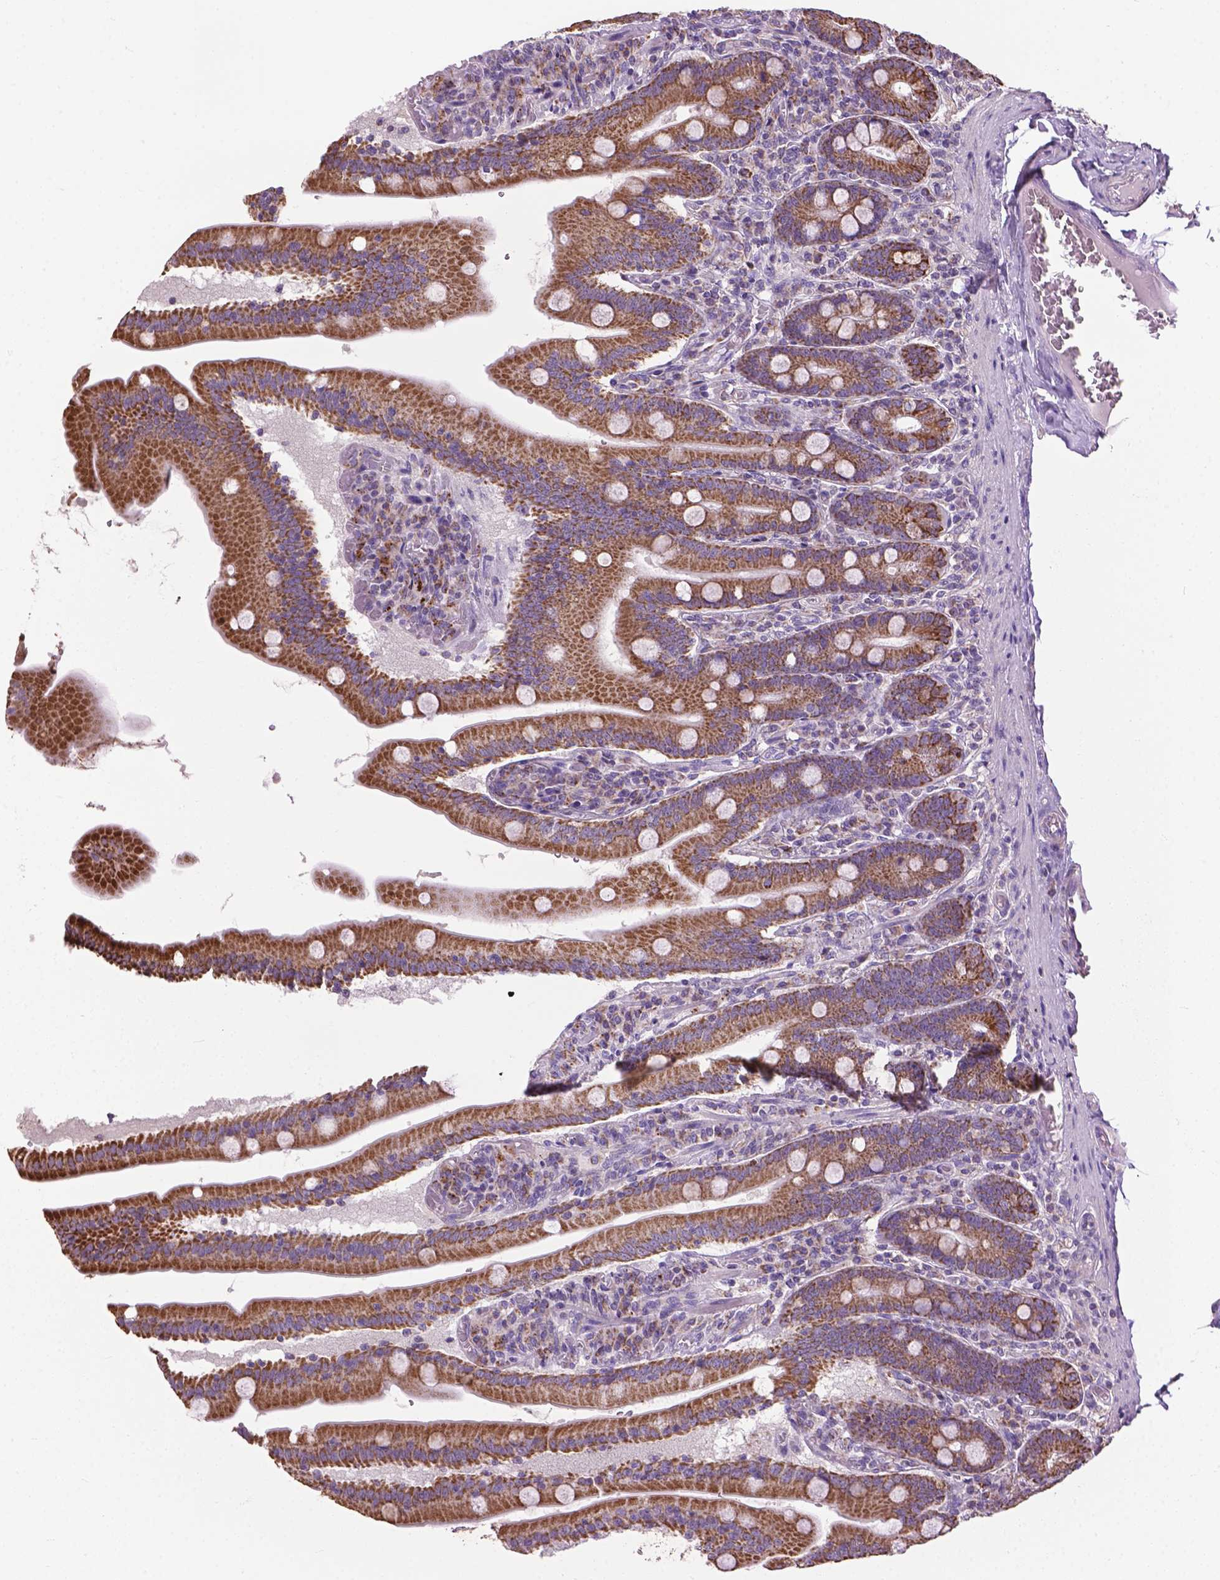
{"staining": {"intensity": "moderate", "quantity": ">75%", "location": "cytoplasmic/membranous"}, "tissue": "small intestine", "cell_type": "Glandular cells", "image_type": "normal", "snomed": [{"axis": "morphology", "description": "Normal tissue, NOS"}, {"axis": "topography", "description": "Small intestine"}], "caption": "Moderate cytoplasmic/membranous staining for a protein is present in approximately >75% of glandular cells of unremarkable small intestine using immunohistochemistry (IHC).", "gene": "VDAC1", "patient": {"sex": "male", "age": 37}}